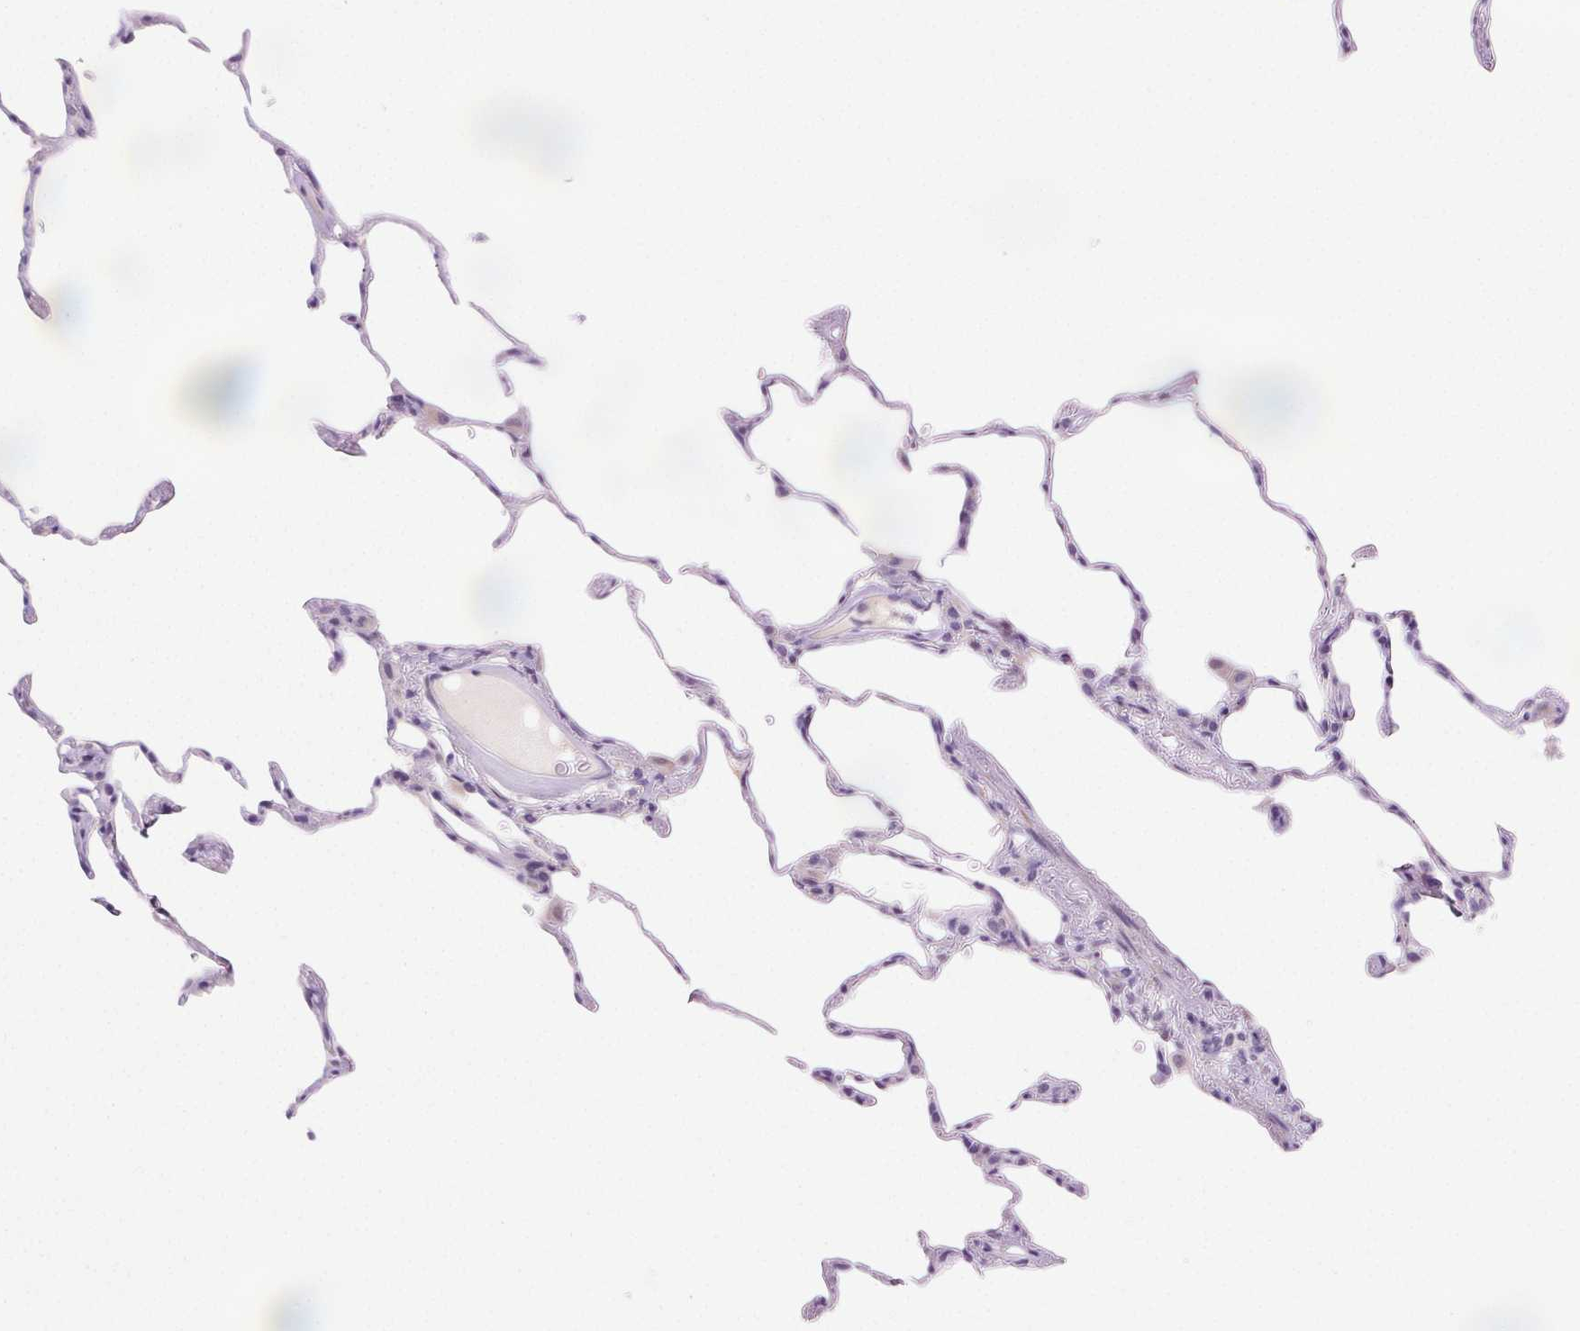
{"staining": {"intensity": "negative", "quantity": "none", "location": "none"}, "tissue": "lung", "cell_type": "Alveolar cells", "image_type": "normal", "snomed": [{"axis": "morphology", "description": "Normal tissue, NOS"}, {"axis": "topography", "description": "Lung"}], "caption": "Immunohistochemistry (IHC) histopathology image of benign lung stained for a protein (brown), which reveals no staining in alveolar cells.", "gene": "ARHGAP11B", "patient": {"sex": "female", "age": 57}}